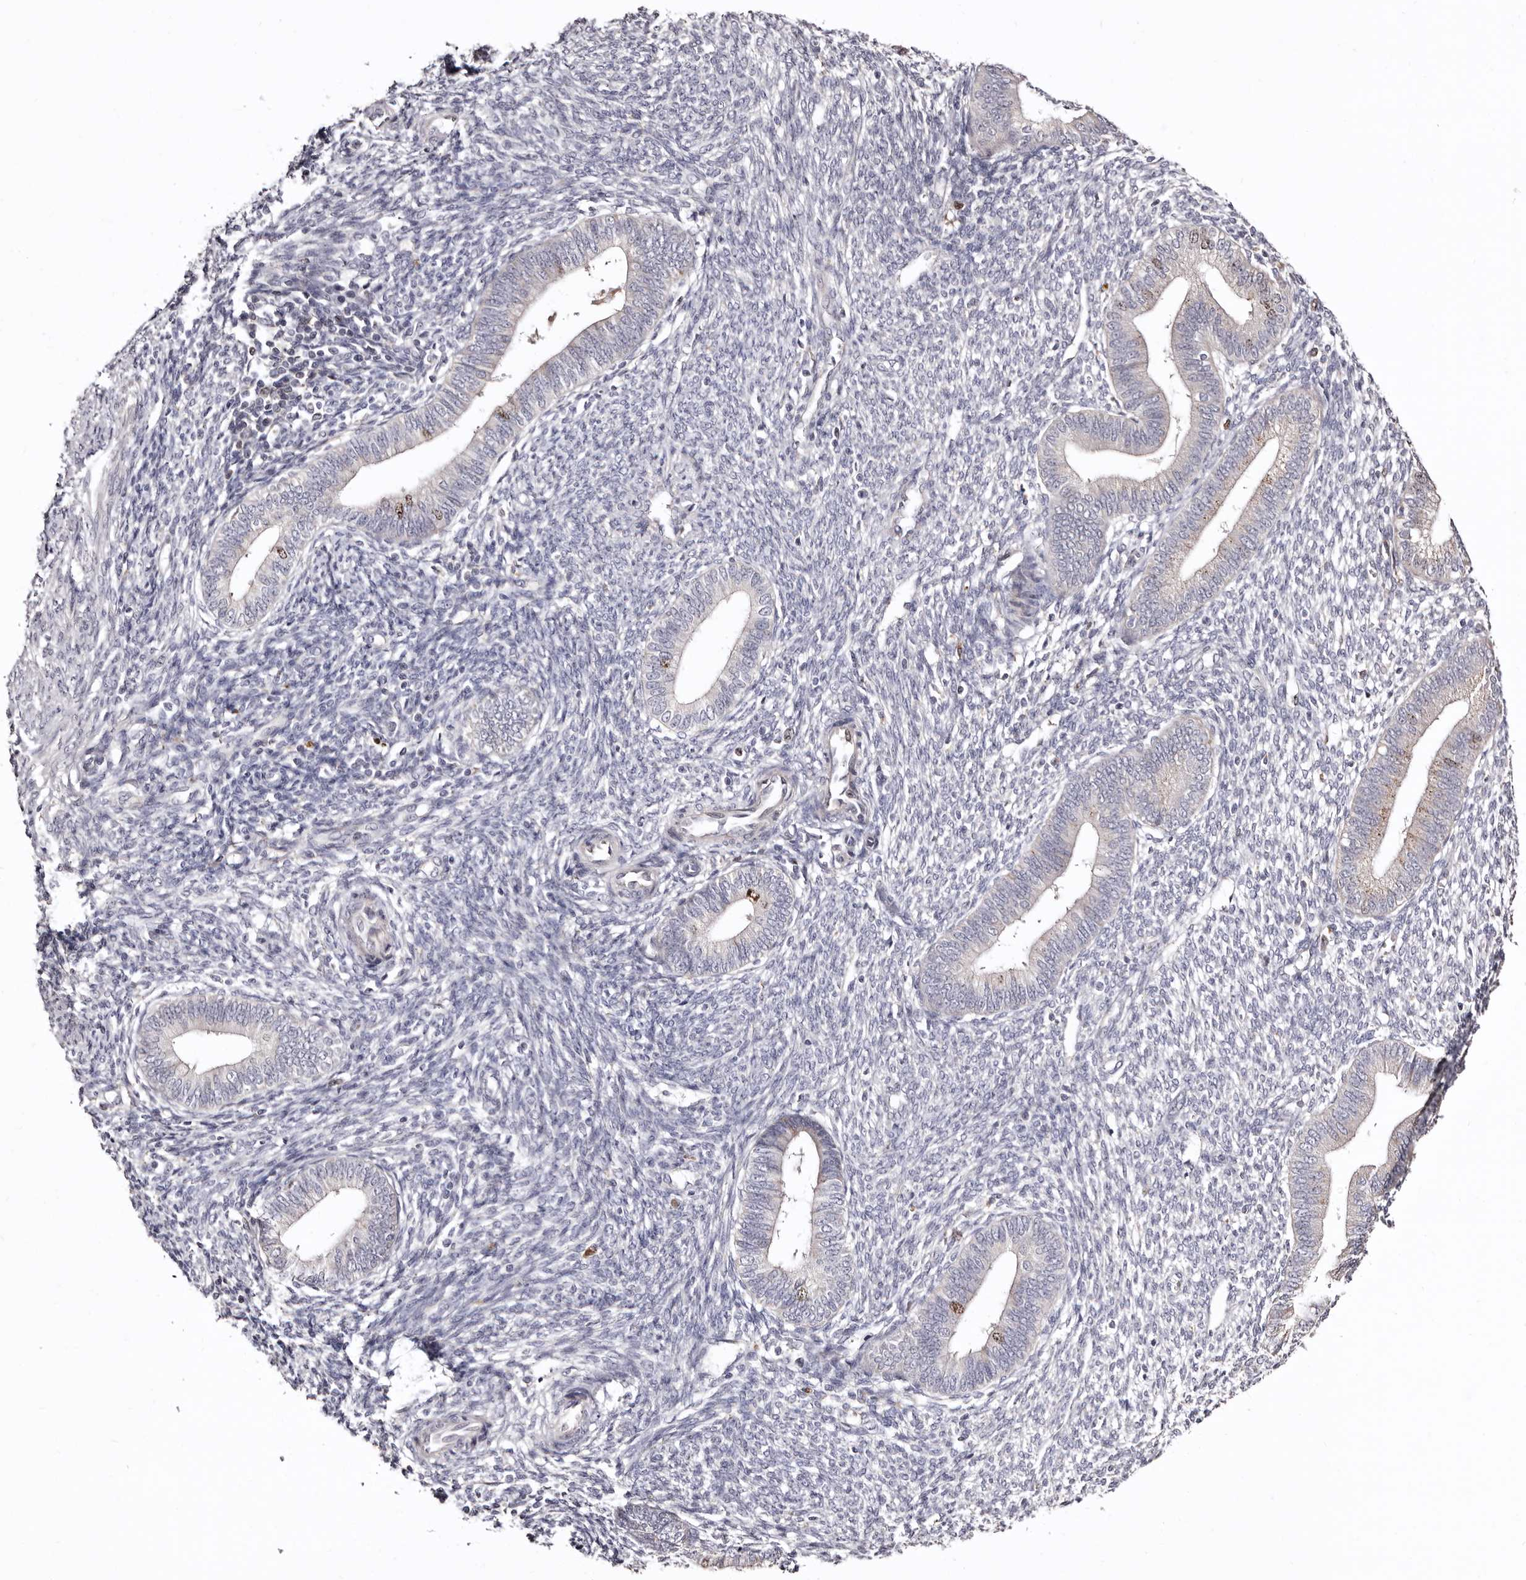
{"staining": {"intensity": "negative", "quantity": "none", "location": "none"}, "tissue": "endometrium", "cell_type": "Cells in endometrial stroma", "image_type": "normal", "snomed": [{"axis": "morphology", "description": "Normal tissue, NOS"}, {"axis": "topography", "description": "Endometrium"}], "caption": "IHC of benign endometrium reveals no positivity in cells in endometrial stroma. Brightfield microscopy of immunohistochemistry stained with DAB (brown) and hematoxylin (blue), captured at high magnification.", "gene": "CDCA8", "patient": {"sex": "female", "age": 46}}